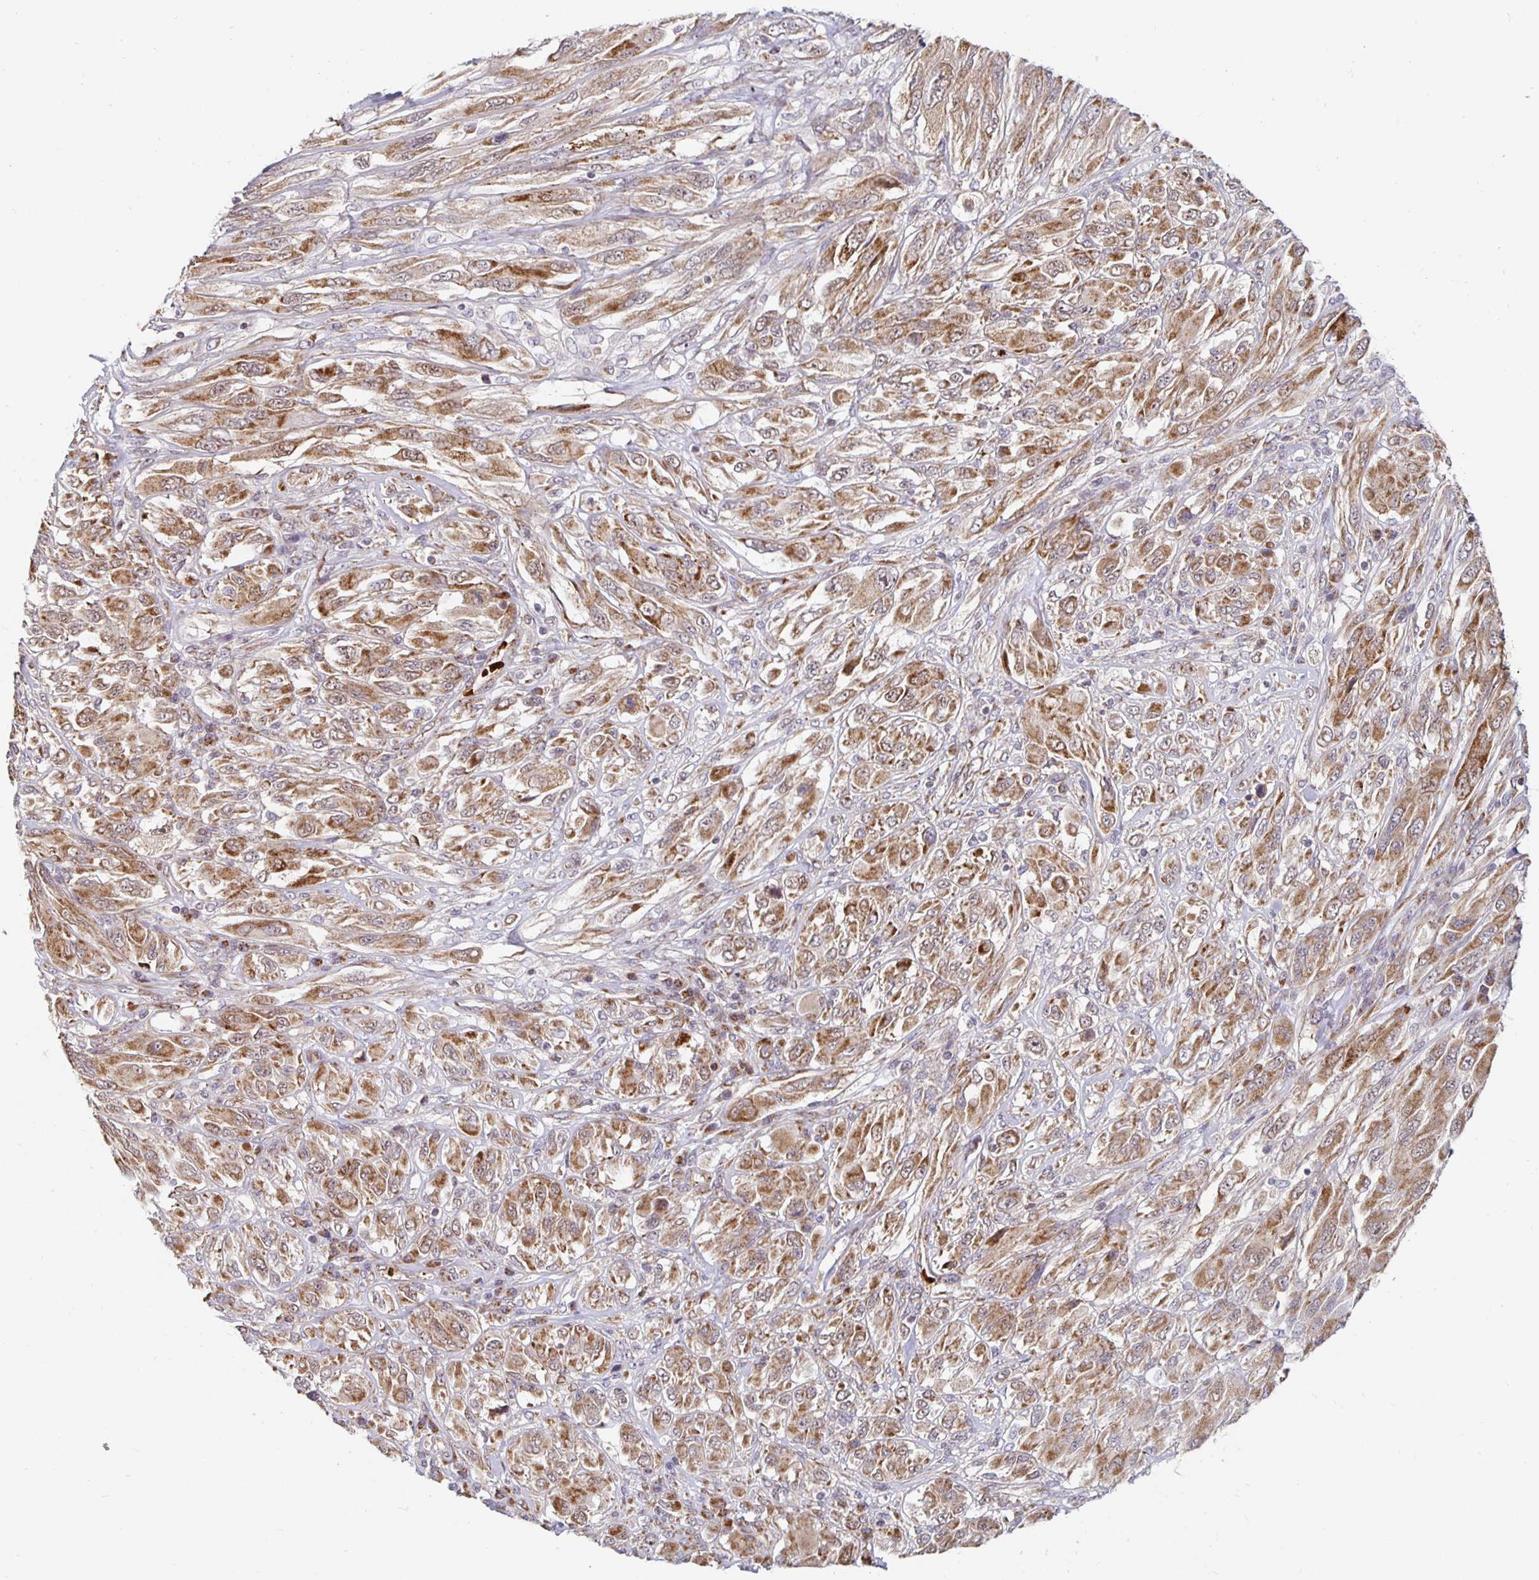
{"staining": {"intensity": "moderate", "quantity": ">75%", "location": "cytoplasmic/membranous"}, "tissue": "melanoma", "cell_type": "Tumor cells", "image_type": "cancer", "snomed": [{"axis": "morphology", "description": "Malignant melanoma, NOS"}, {"axis": "topography", "description": "Skin"}], "caption": "Human melanoma stained with a brown dye demonstrates moderate cytoplasmic/membranous positive staining in approximately >75% of tumor cells.", "gene": "MRPL28", "patient": {"sex": "female", "age": 91}}